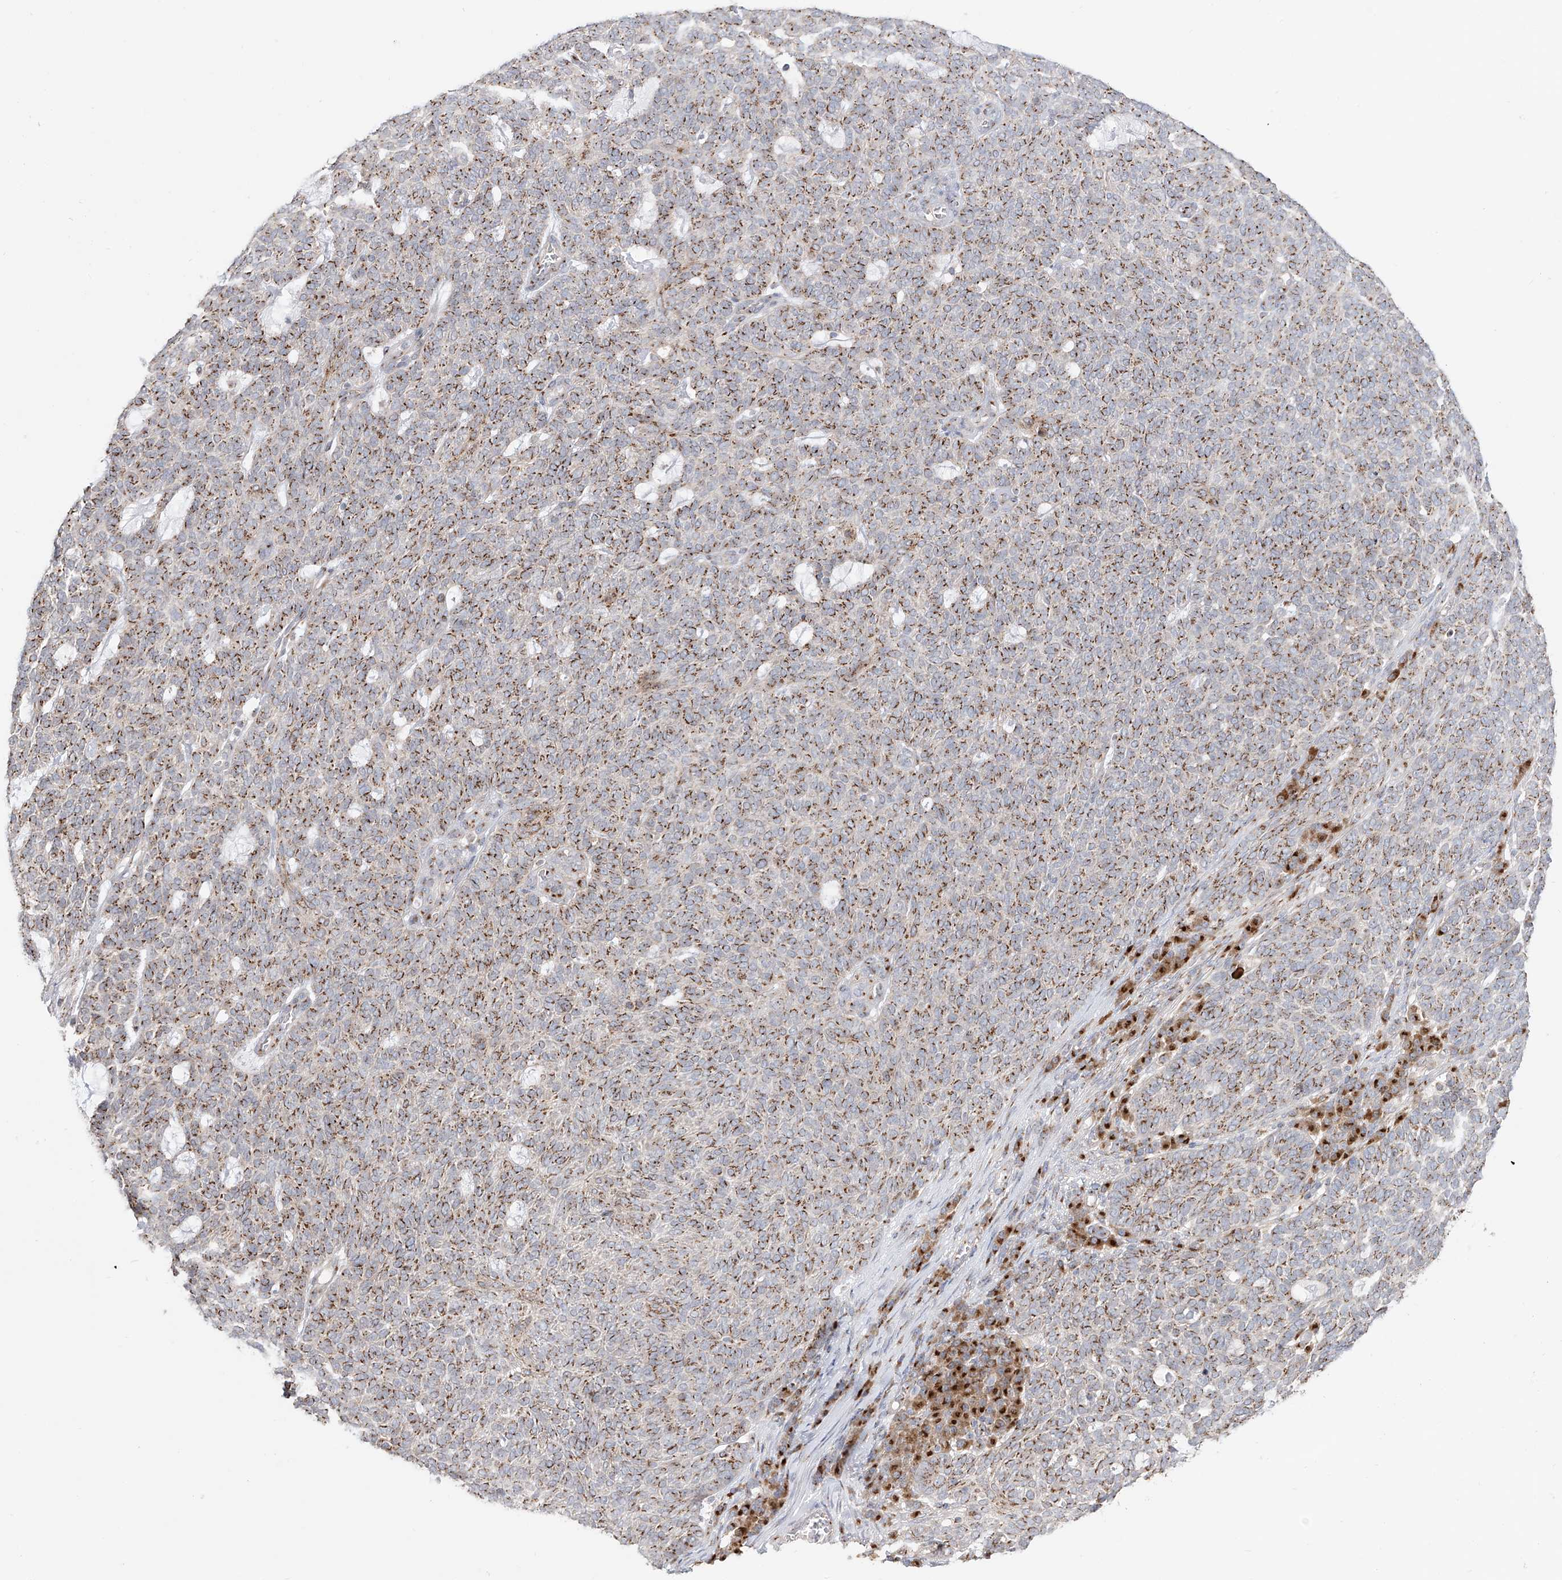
{"staining": {"intensity": "moderate", "quantity": ">75%", "location": "cytoplasmic/membranous"}, "tissue": "skin cancer", "cell_type": "Tumor cells", "image_type": "cancer", "snomed": [{"axis": "morphology", "description": "Squamous cell carcinoma, NOS"}, {"axis": "topography", "description": "Skin"}], "caption": "An immunohistochemistry (IHC) image of neoplastic tissue is shown. Protein staining in brown shows moderate cytoplasmic/membranous positivity in skin squamous cell carcinoma within tumor cells. The staining was performed using DAB (3,3'-diaminobenzidine) to visualize the protein expression in brown, while the nuclei were stained in blue with hematoxylin (Magnification: 20x).", "gene": "BSDC1", "patient": {"sex": "female", "age": 90}}